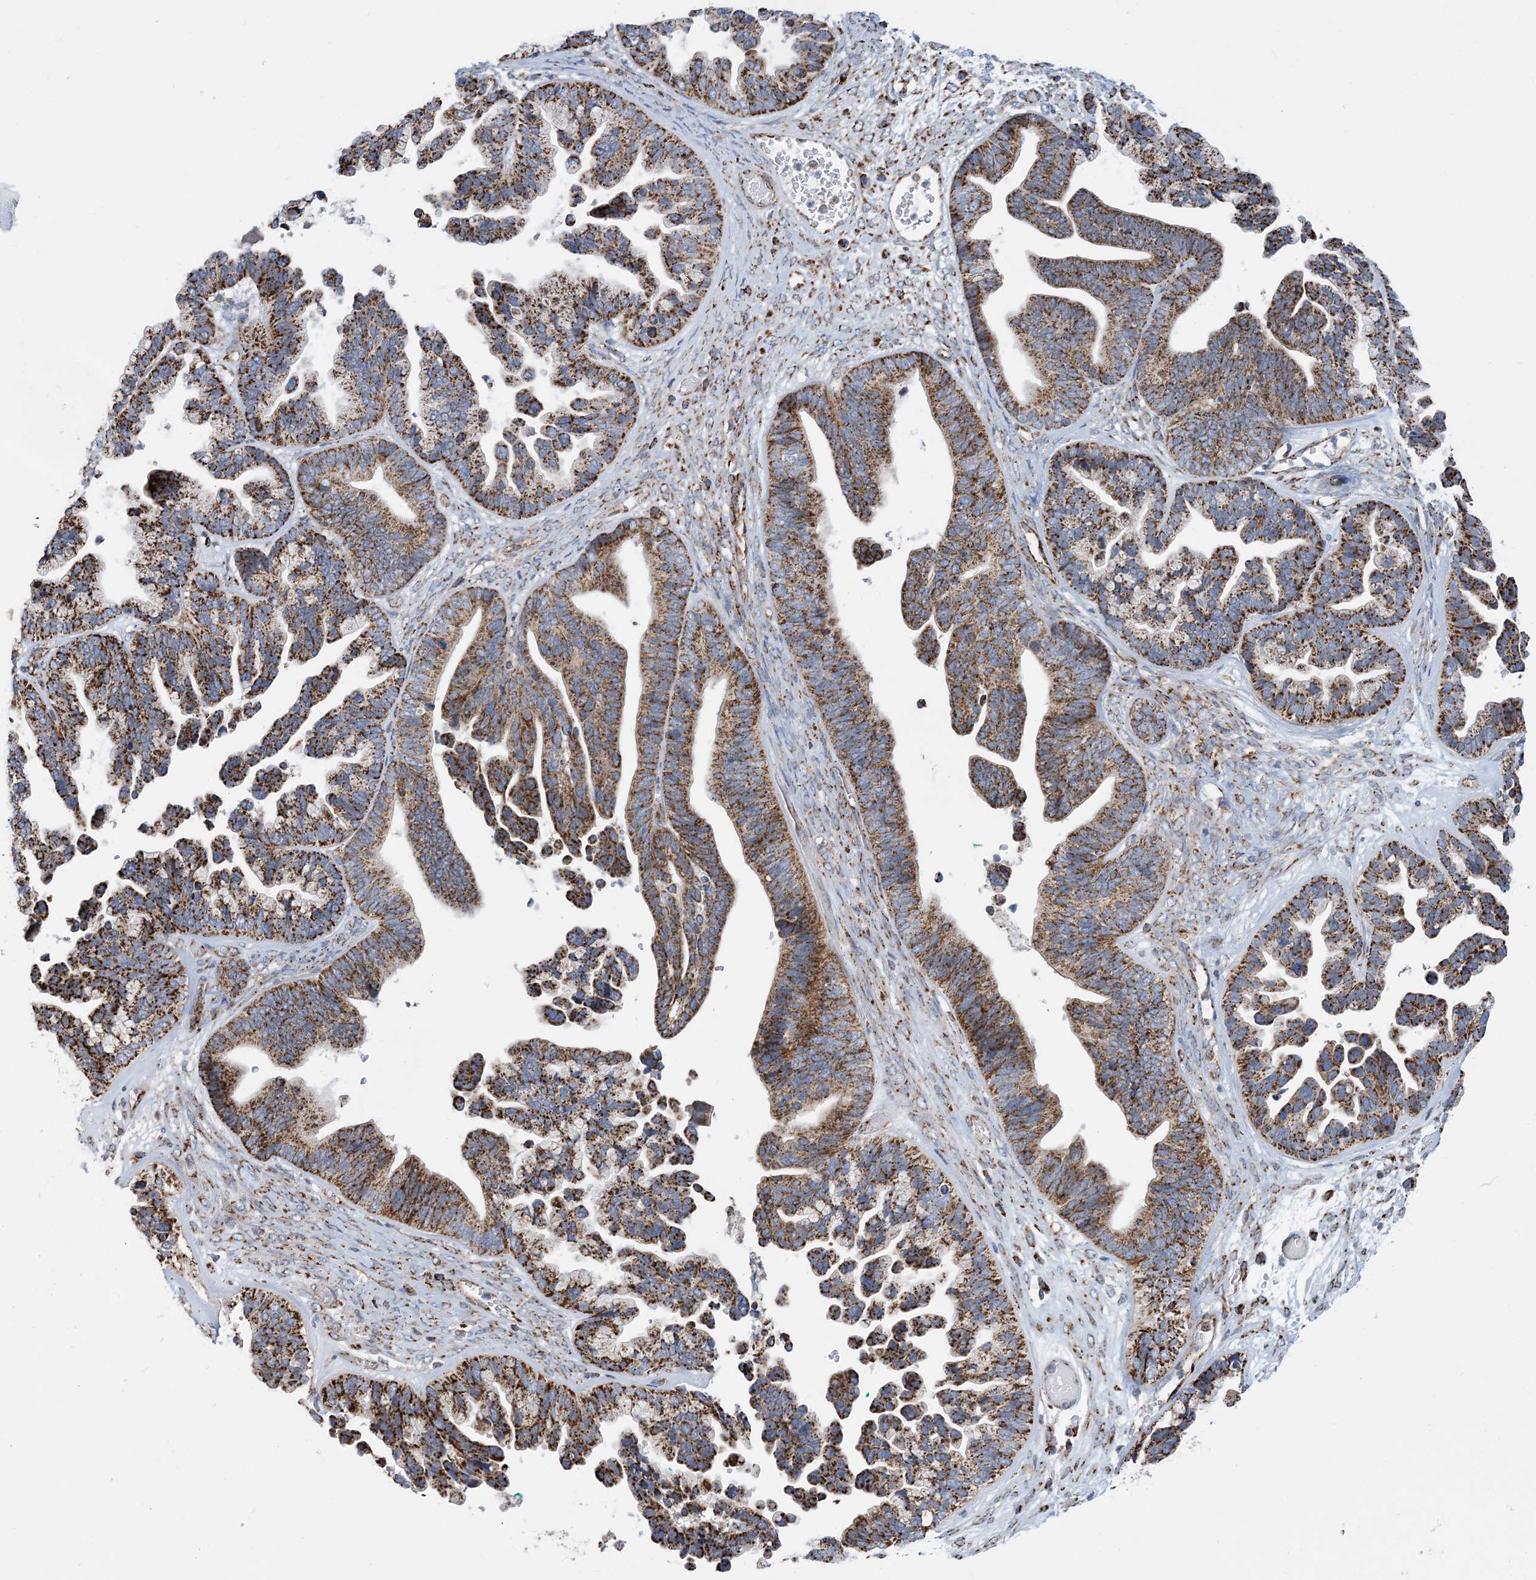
{"staining": {"intensity": "strong", "quantity": ">75%", "location": "cytoplasmic/membranous"}, "tissue": "ovarian cancer", "cell_type": "Tumor cells", "image_type": "cancer", "snomed": [{"axis": "morphology", "description": "Cystadenocarcinoma, serous, NOS"}, {"axis": "topography", "description": "Ovary"}], "caption": "Protein analysis of ovarian cancer (serous cystadenocarcinoma) tissue shows strong cytoplasmic/membranous staining in about >75% of tumor cells.", "gene": "PCDHGA1", "patient": {"sex": "female", "age": 56}}